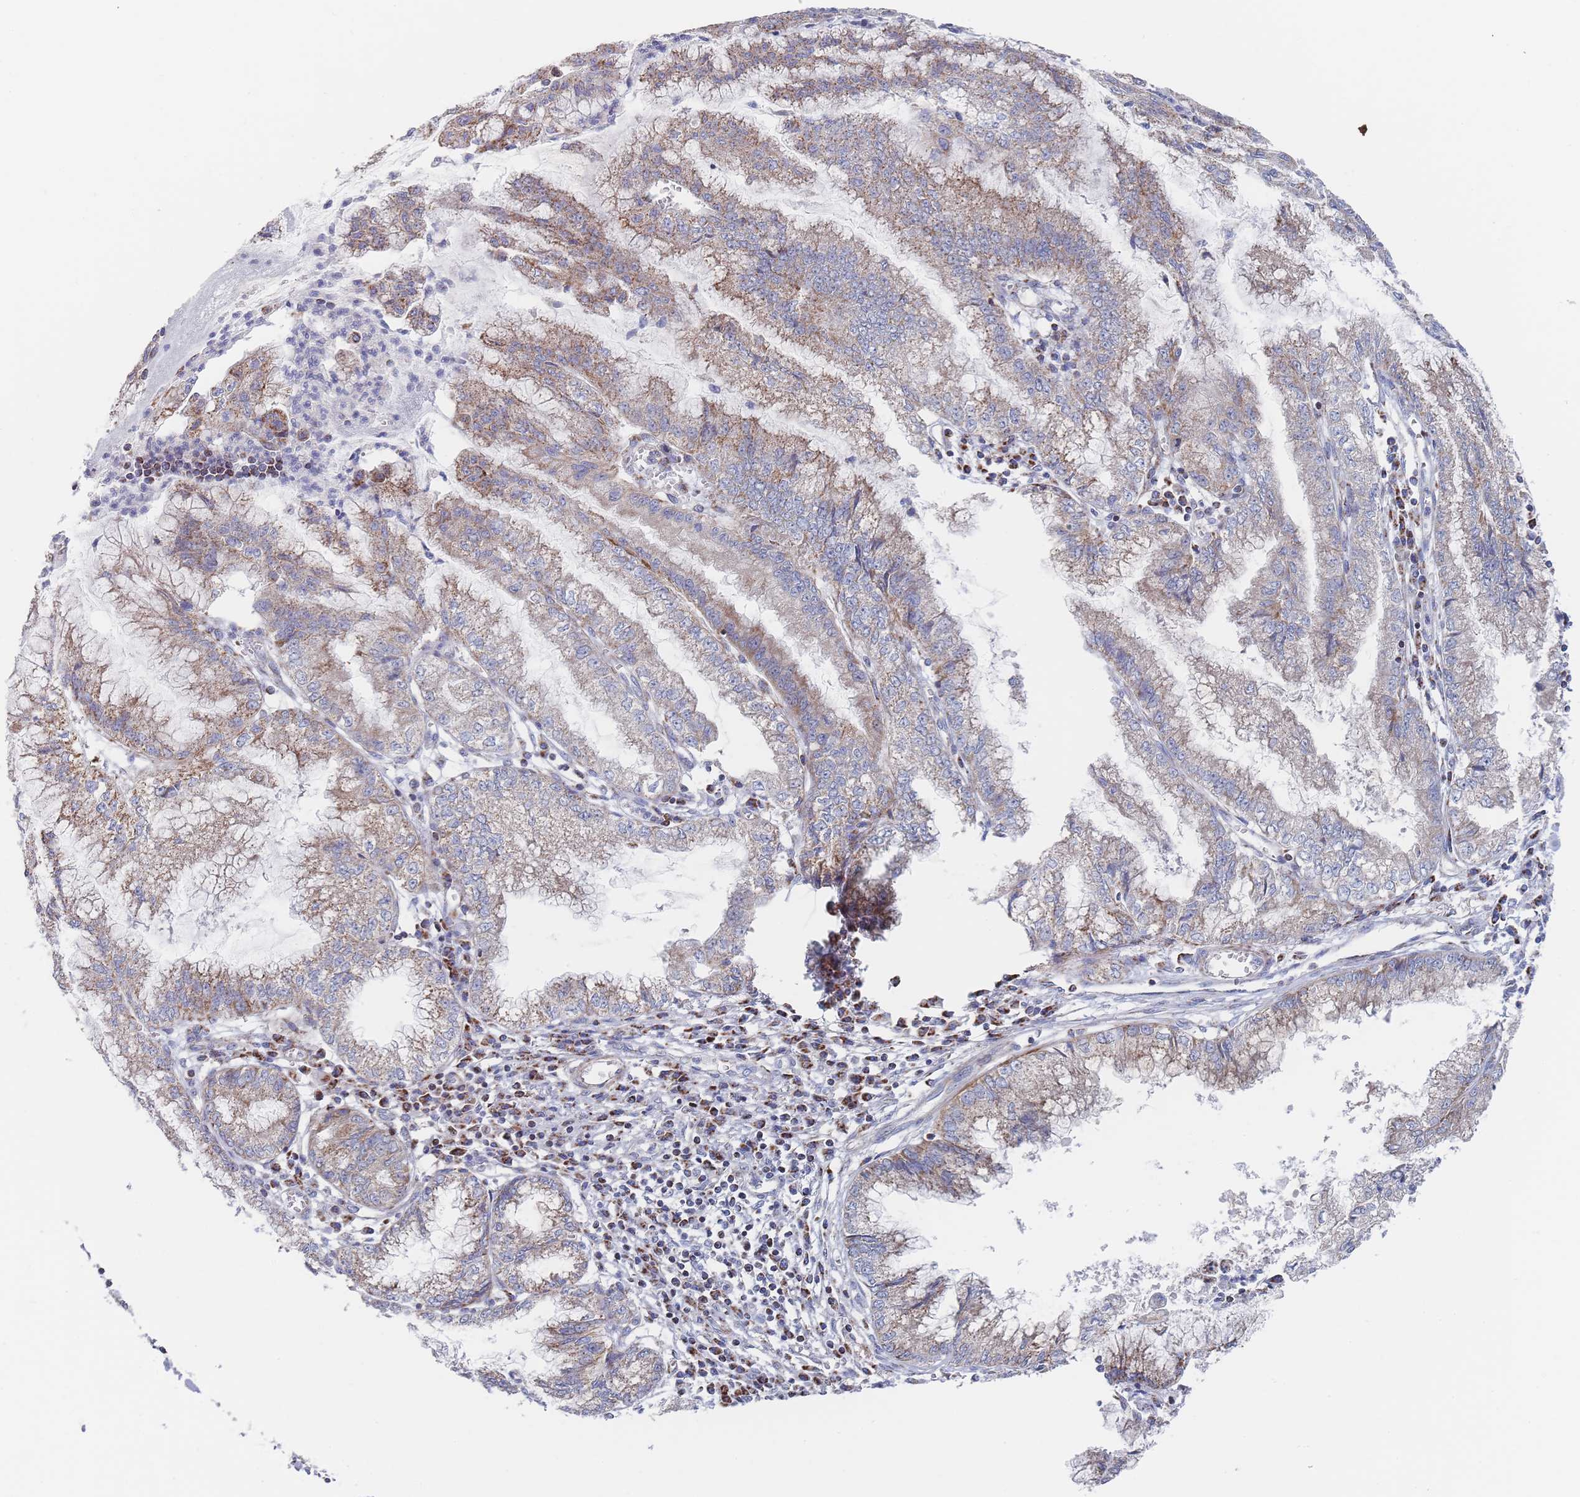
{"staining": {"intensity": "moderate", "quantity": ">75%", "location": "cytoplasmic/membranous"}, "tissue": "pancreatic cancer", "cell_type": "Tumor cells", "image_type": "cancer", "snomed": [{"axis": "morphology", "description": "Adenocarcinoma, NOS"}, {"axis": "topography", "description": "Pancreas"}], "caption": "A brown stain highlights moderate cytoplasmic/membranous expression of a protein in human adenocarcinoma (pancreatic) tumor cells.", "gene": "IKZF4", "patient": {"sex": "male", "age": 73}}